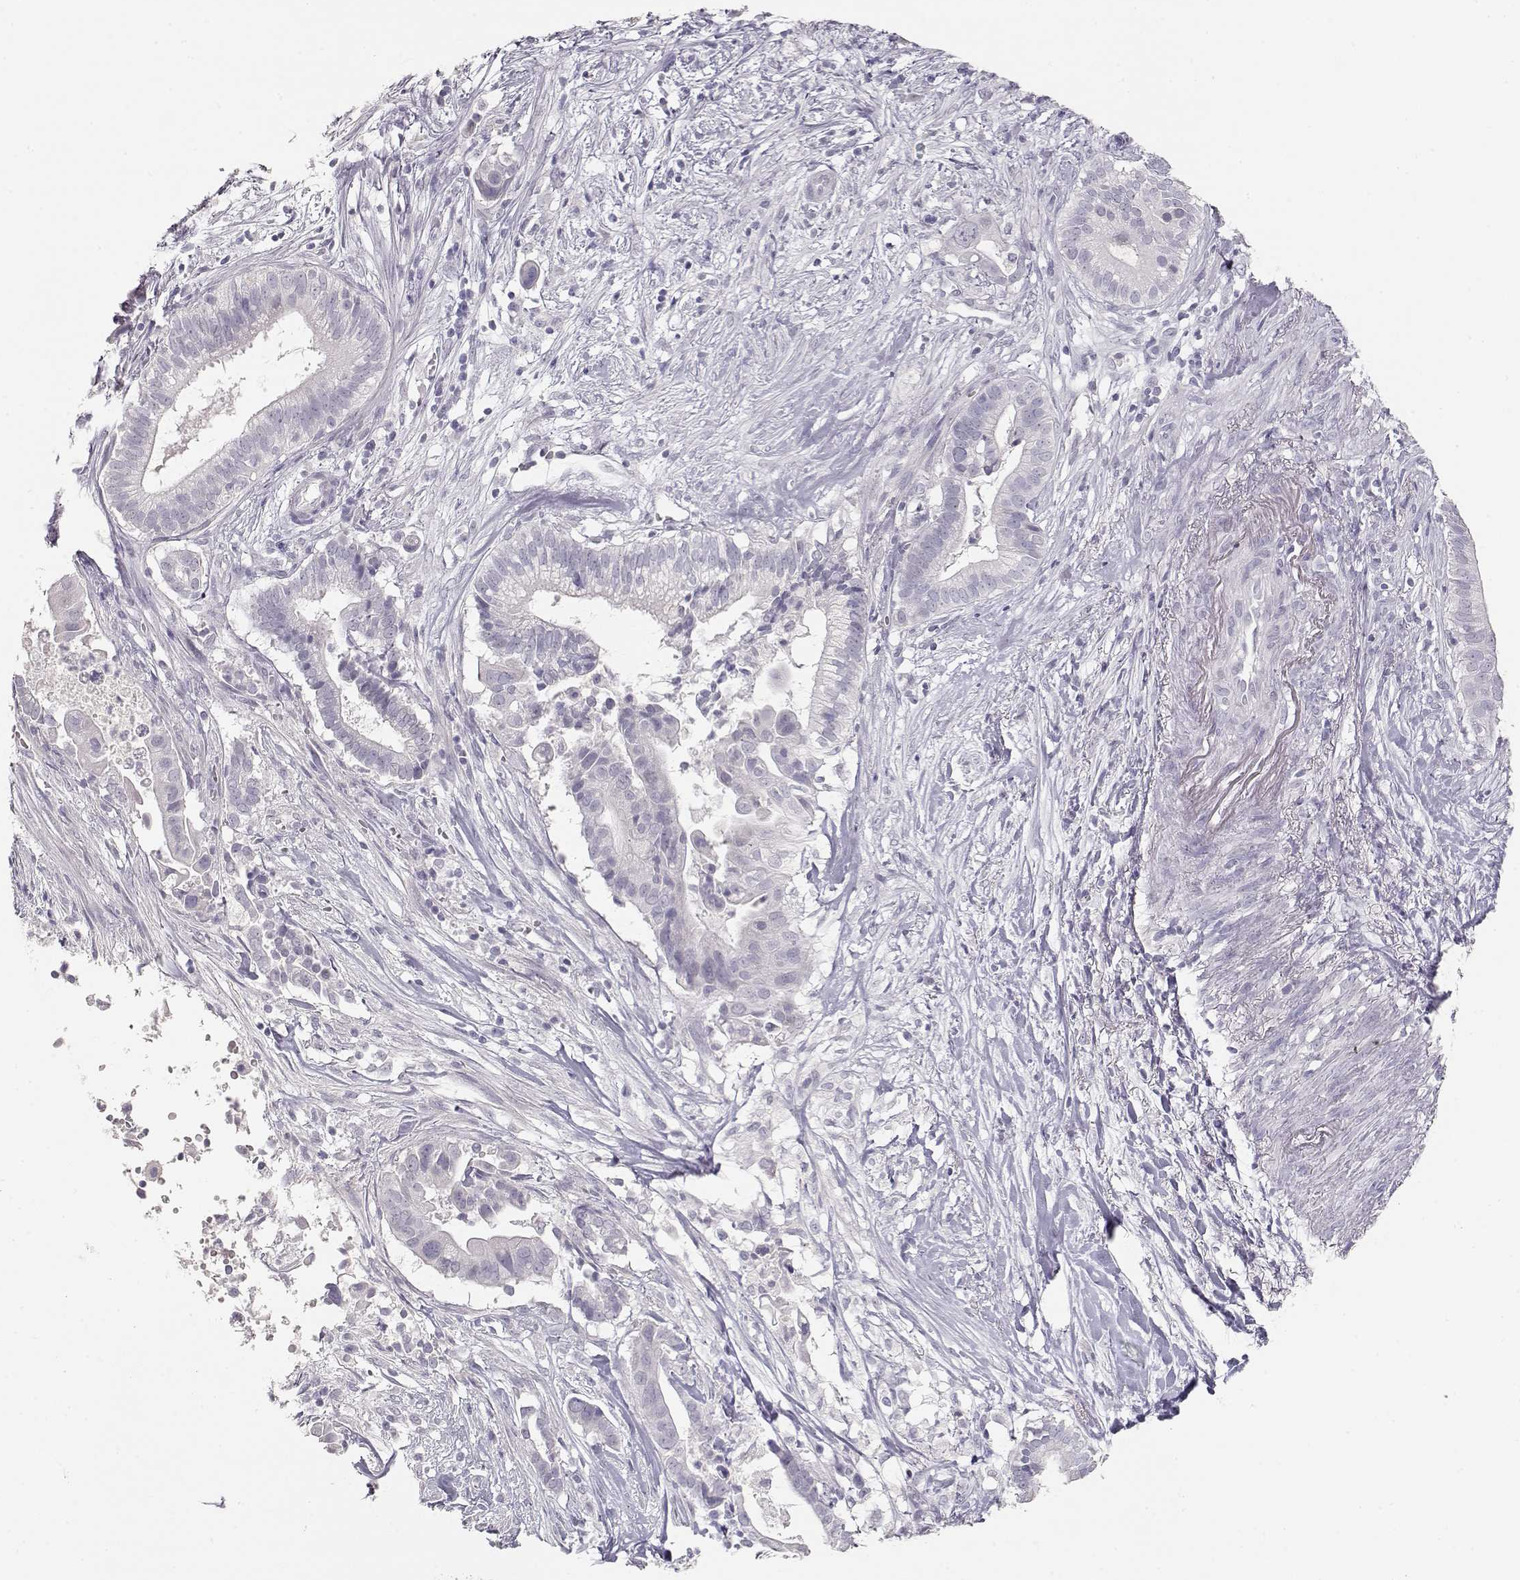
{"staining": {"intensity": "negative", "quantity": "none", "location": "none"}, "tissue": "pancreatic cancer", "cell_type": "Tumor cells", "image_type": "cancer", "snomed": [{"axis": "morphology", "description": "Adenocarcinoma, NOS"}, {"axis": "topography", "description": "Pancreas"}], "caption": "A micrograph of human pancreatic adenocarcinoma is negative for staining in tumor cells.", "gene": "TKTL1", "patient": {"sex": "male", "age": 61}}